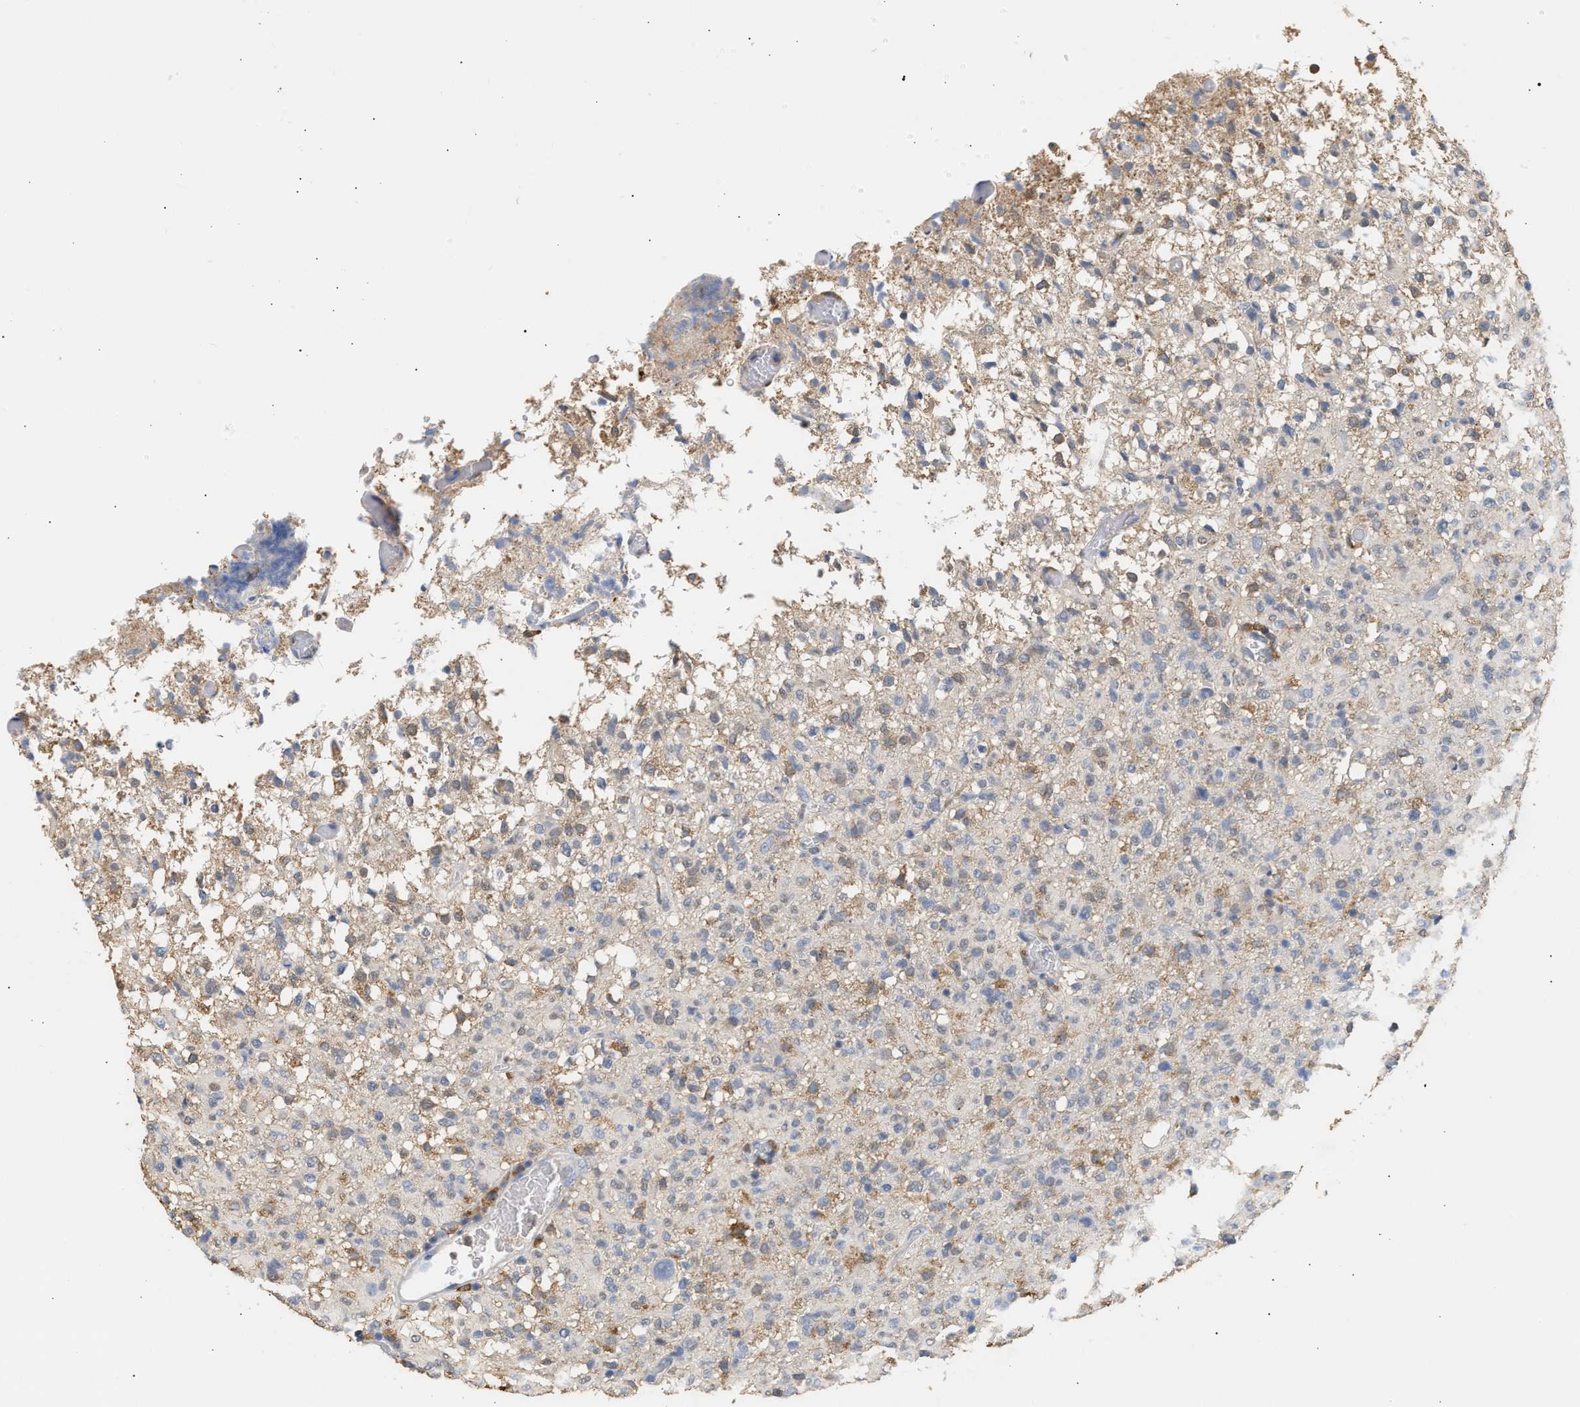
{"staining": {"intensity": "moderate", "quantity": ">75%", "location": "cytoplasmic/membranous"}, "tissue": "glioma", "cell_type": "Tumor cells", "image_type": "cancer", "snomed": [{"axis": "morphology", "description": "Glioma, malignant, High grade"}, {"axis": "topography", "description": "Brain"}], "caption": "Malignant high-grade glioma was stained to show a protein in brown. There is medium levels of moderate cytoplasmic/membranous expression in approximately >75% of tumor cells.", "gene": "GCN1", "patient": {"sex": "female", "age": 57}}